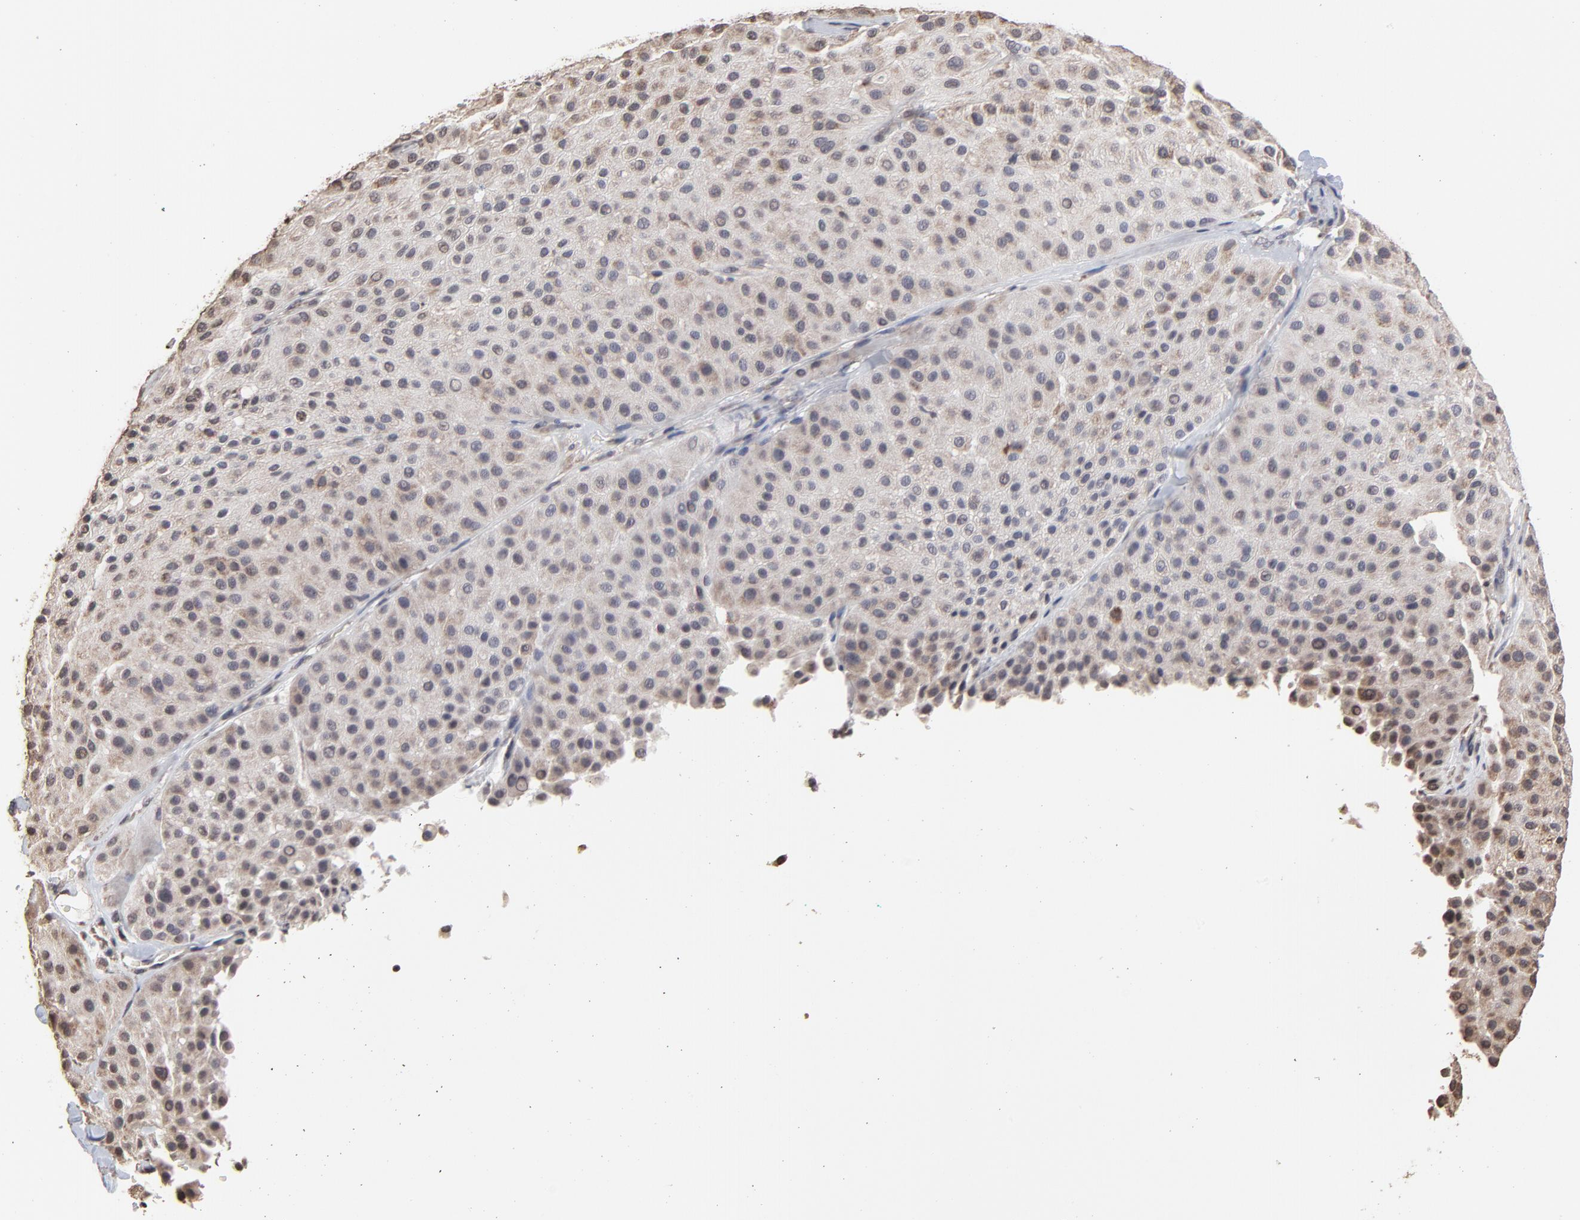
{"staining": {"intensity": "moderate", "quantity": "25%-75%", "location": "cytoplasmic/membranous"}, "tissue": "melanoma", "cell_type": "Tumor cells", "image_type": "cancer", "snomed": [{"axis": "morphology", "description": "Normal tissue, NOS"}, {"axis": "morphology", "description": "Malignant melanoma, Metastatic site"}, {"axis": "topography", "description": "Skin"}], "caption": "Immunohistochemistry photomicrograph of human melanoma stained for a protein (brown), which shows medium levels of moderate cytoplasmic/membranous expression in approximately 25%-75% of tumor cells.", "gene": "CHM", "patient": {"sex": "male", "age": 41}}